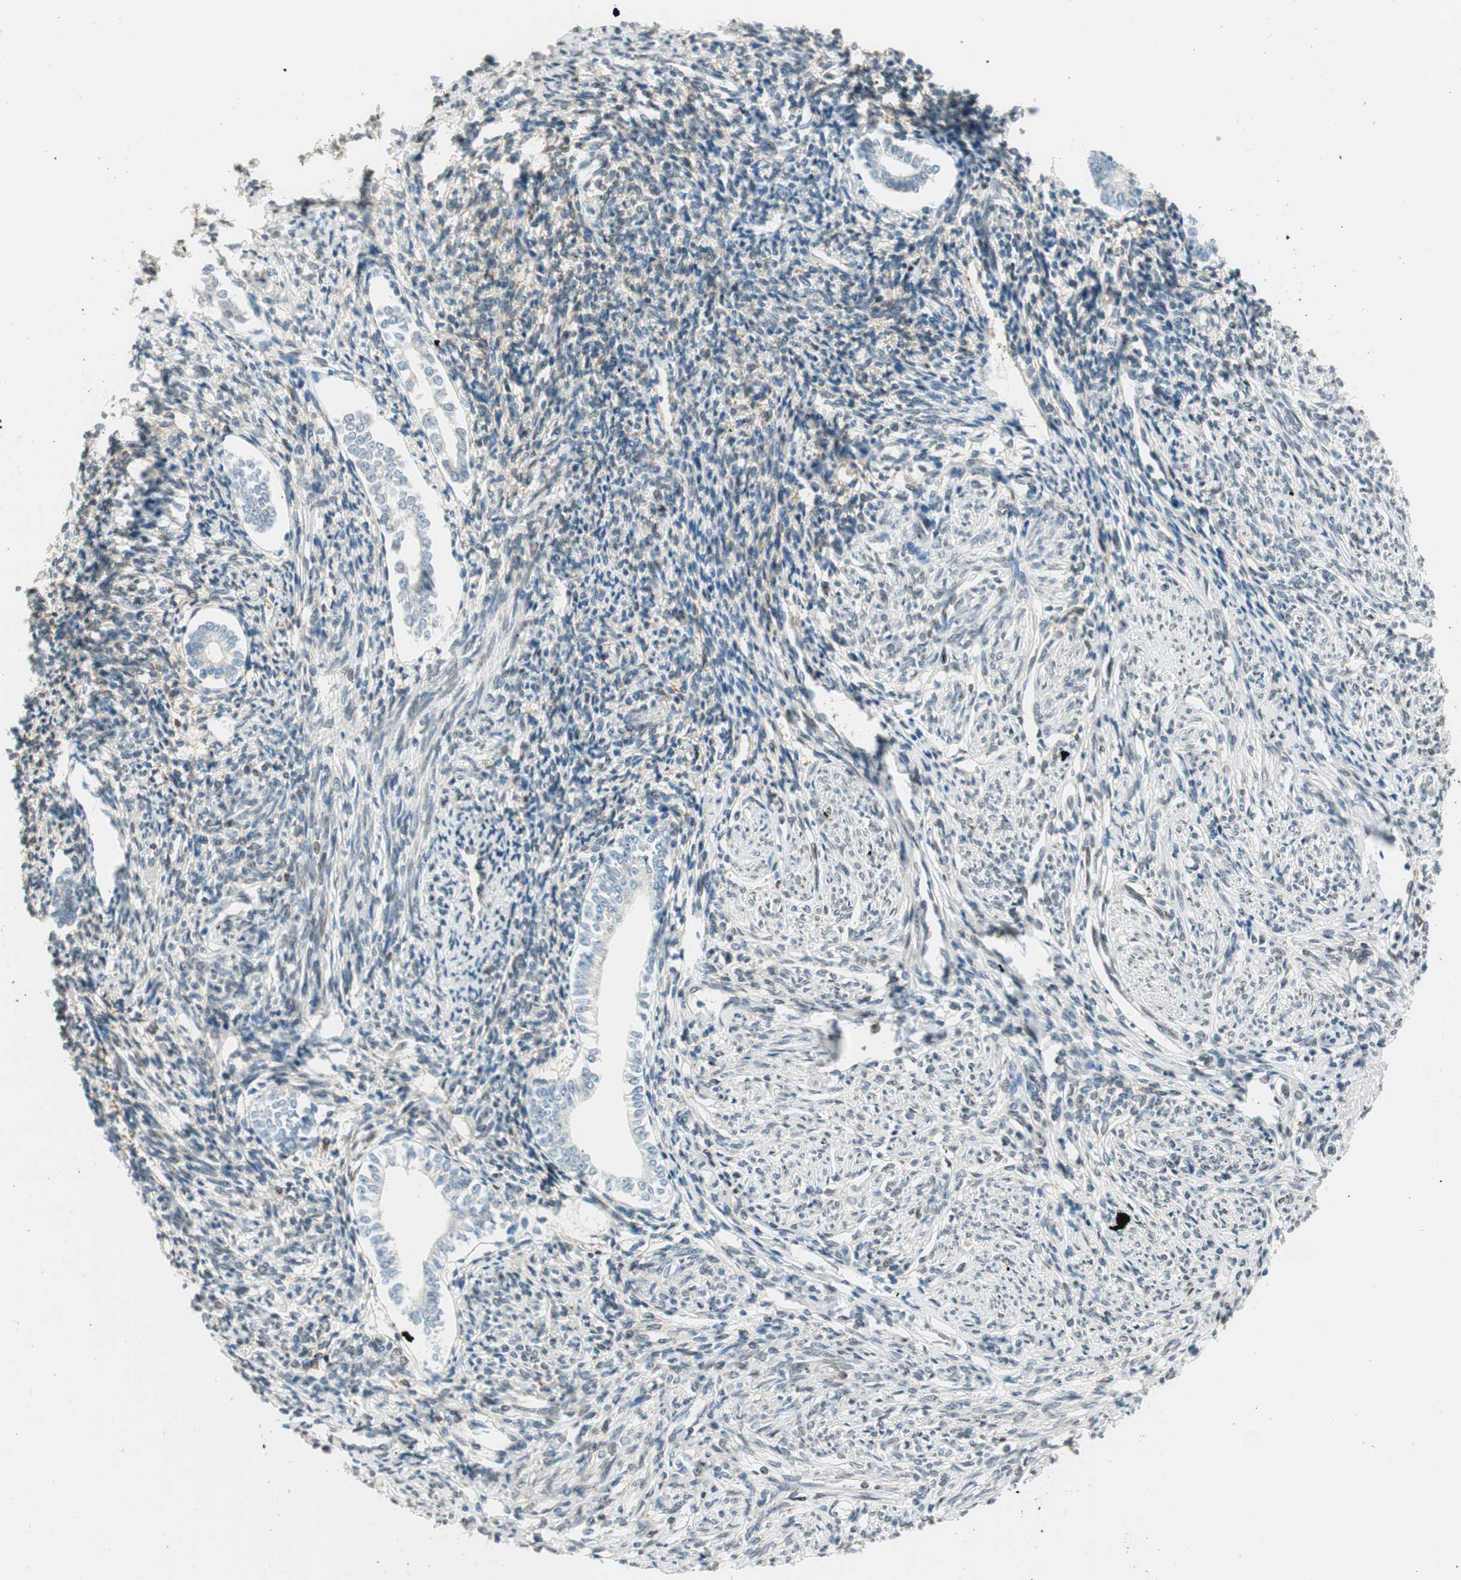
{"staining": {"intensity": "weak", "quantity": "25%-75%", "location": "cytoplasmic/membranous"}, "tissue": "endometrium", "cell_type": "Cells in endometrial stroma", "image_type": "normal", "snomed": [{"axis": "morphology", "description": "Normal tissue, NOS"}, {"axis": "topography", "description": "Endometrium"}], "caption": "Human endometrium stained for a protein (brown) shows weak cytoplasmic/membranous positive expression in approximately 25%-75% of cells in endometrial stroma.", "gene": "TMEM260", "patient": {"sex": "female", "age": 71}}